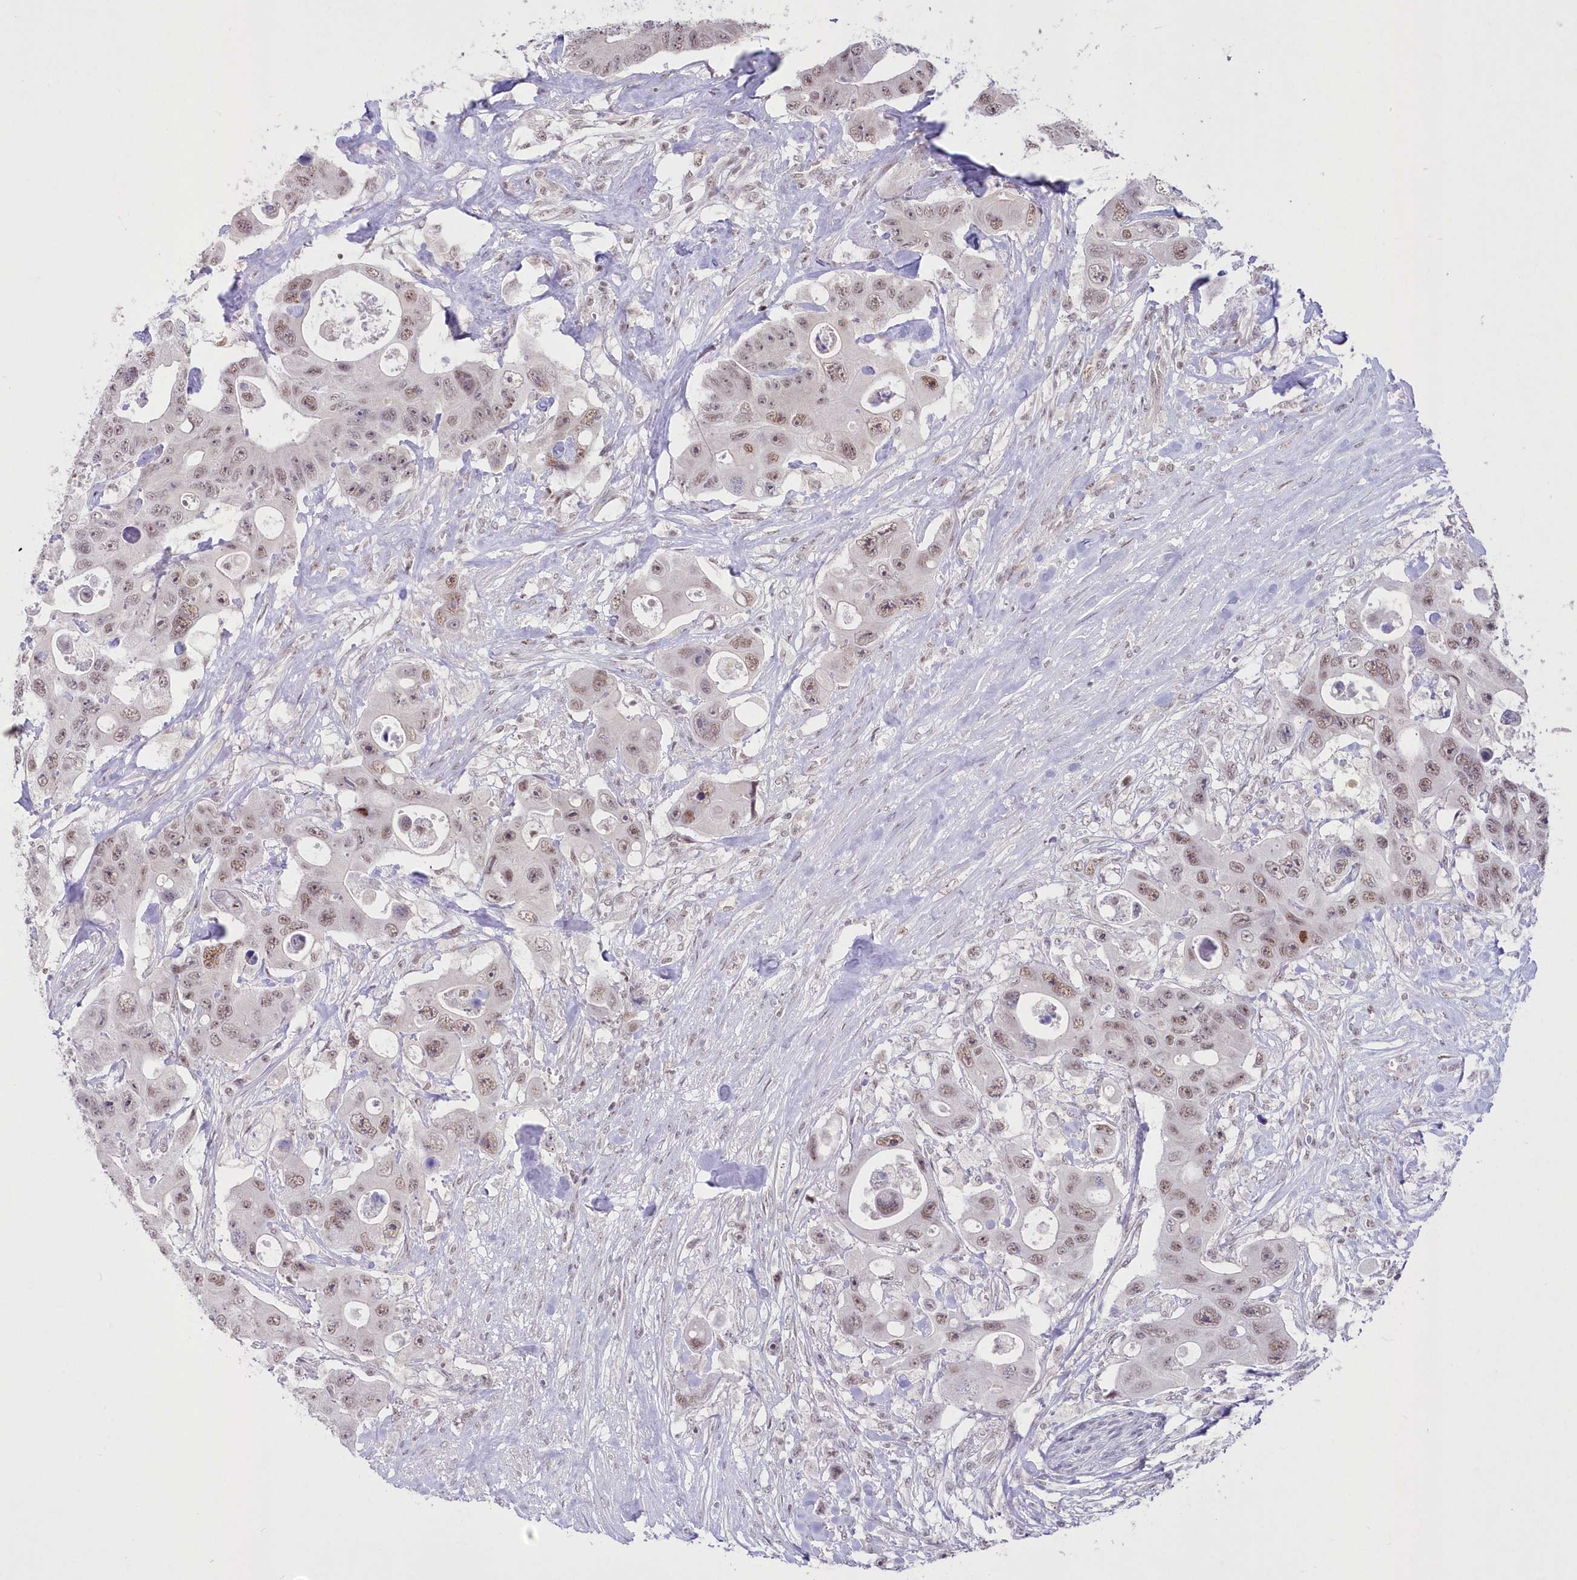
{"staining": {"intensity": "weak", "quantity": ">75%", "location": "nuclear"}, "tissue": "colorectal cancer", "cell_type": "Tumor cells", "image_type": "cancer", "snomed": [{"axis": "morphology", "description": "Adenocarcinoma, NOS"}, {"axis": "topography", "description": "Colon"}], "caption": "Immunohistochemistry photomicrograph of adenocarcinoma (colorectal) stained for a protein (brown), which exhibits low levels of weak nuclear staining in approximately >75% of tumor cells.", "gene": "WBP1L", "patient": {"sex": "female", "age": 46}}